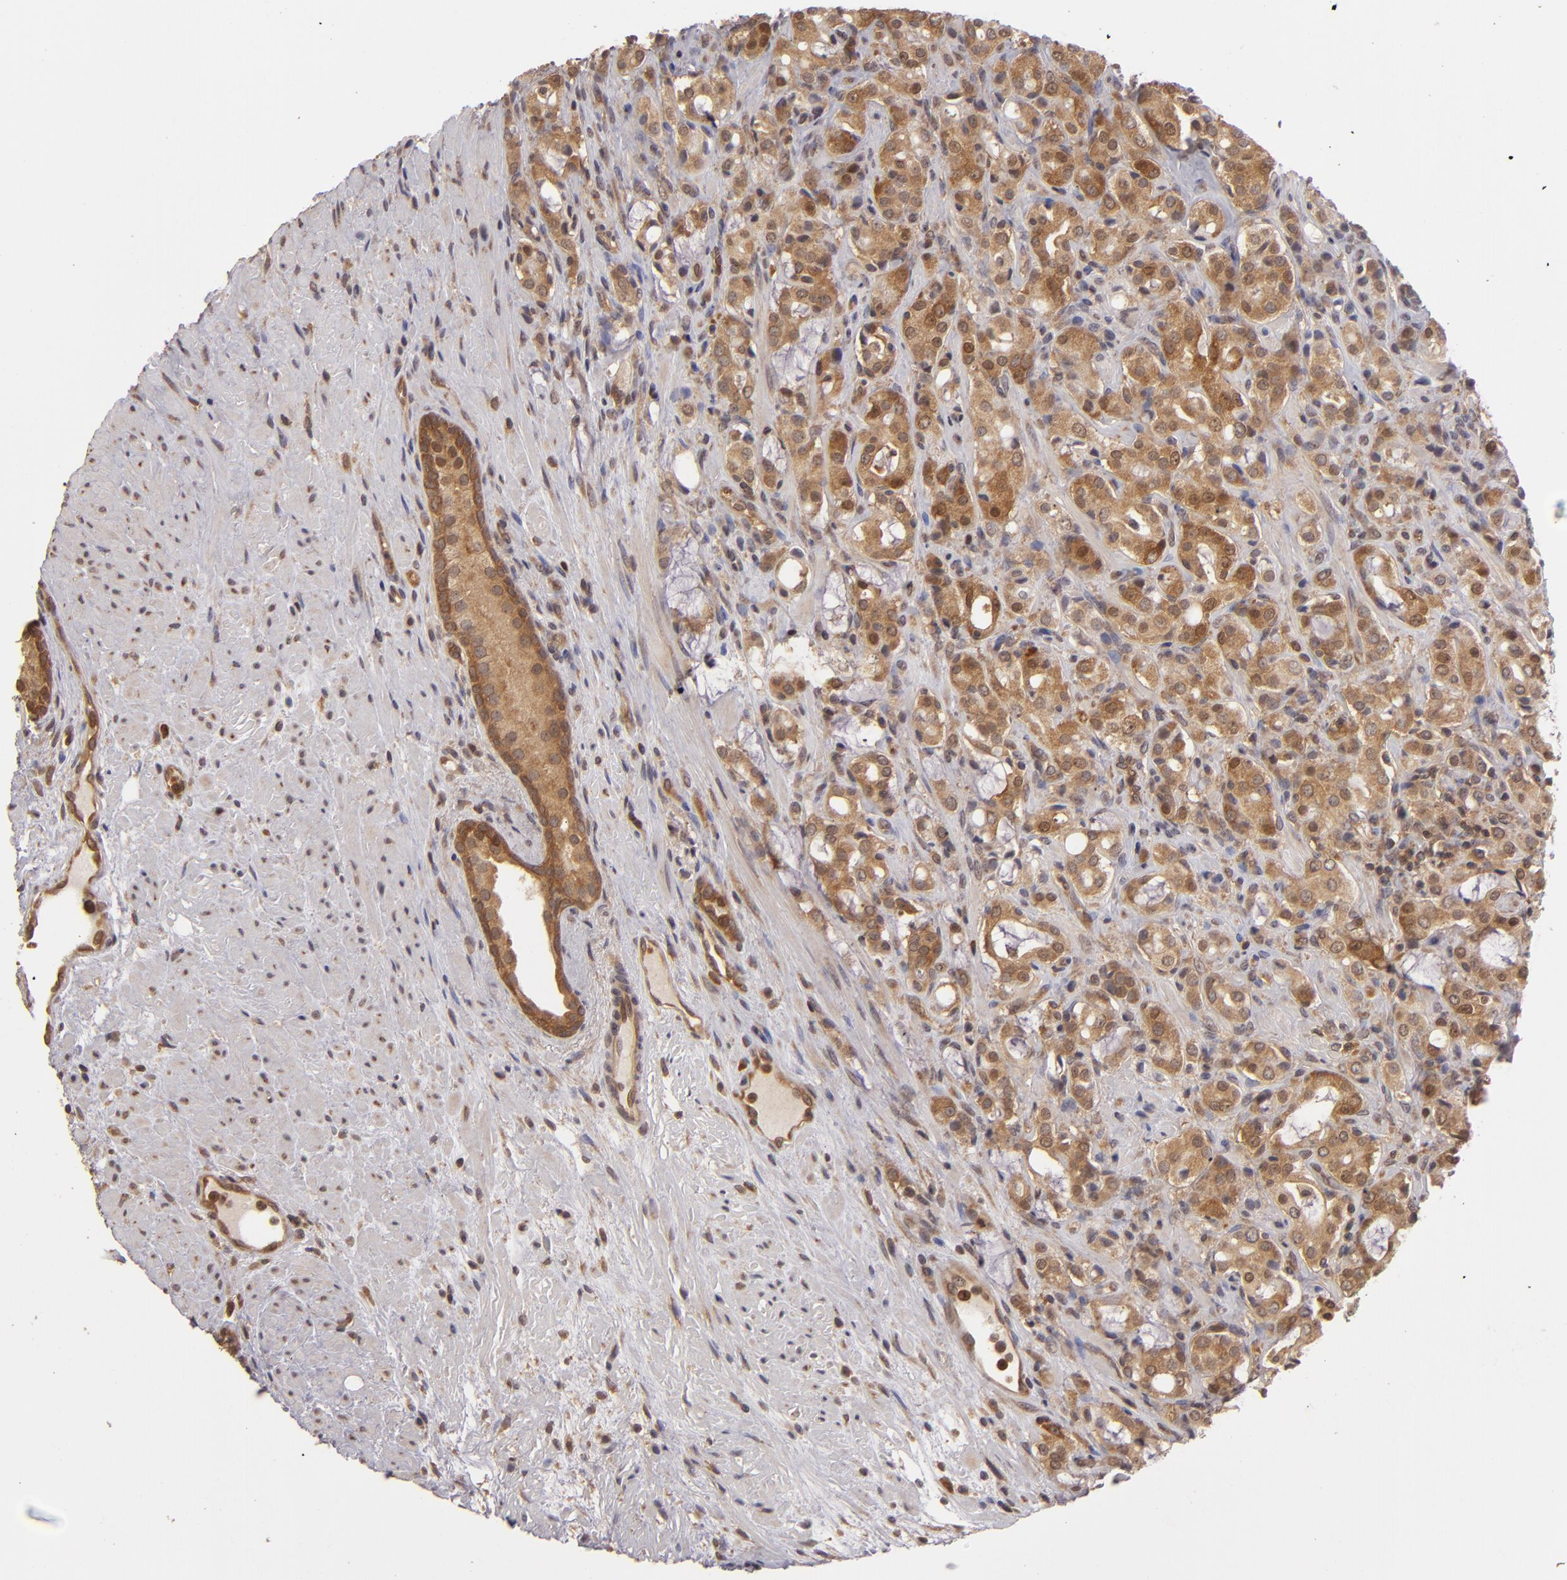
{"staining": {"intensity": "moderate", "quantity": ">75%", "location": "cytoplasmic/membranous"}, "tissue": "prostate cancer", "cell_type": "Tumor cells", "image_type": "cancer", "snomed": [{"axis": "morphology", "description": "Adenocarcinoma, High grade"}, {"axis": "topography", "description": "Prostate"}], "caption": "DAB (3,3'-diaminobenzidine) immunohistochemical staining of high-grade adenocarcinoma (prostate) shows moderate cytoplasmic/membranous protein expression in about >75% of tumor cells.", "gene": "MAPK3", "patient": {"sex": "male", "age": 72}}